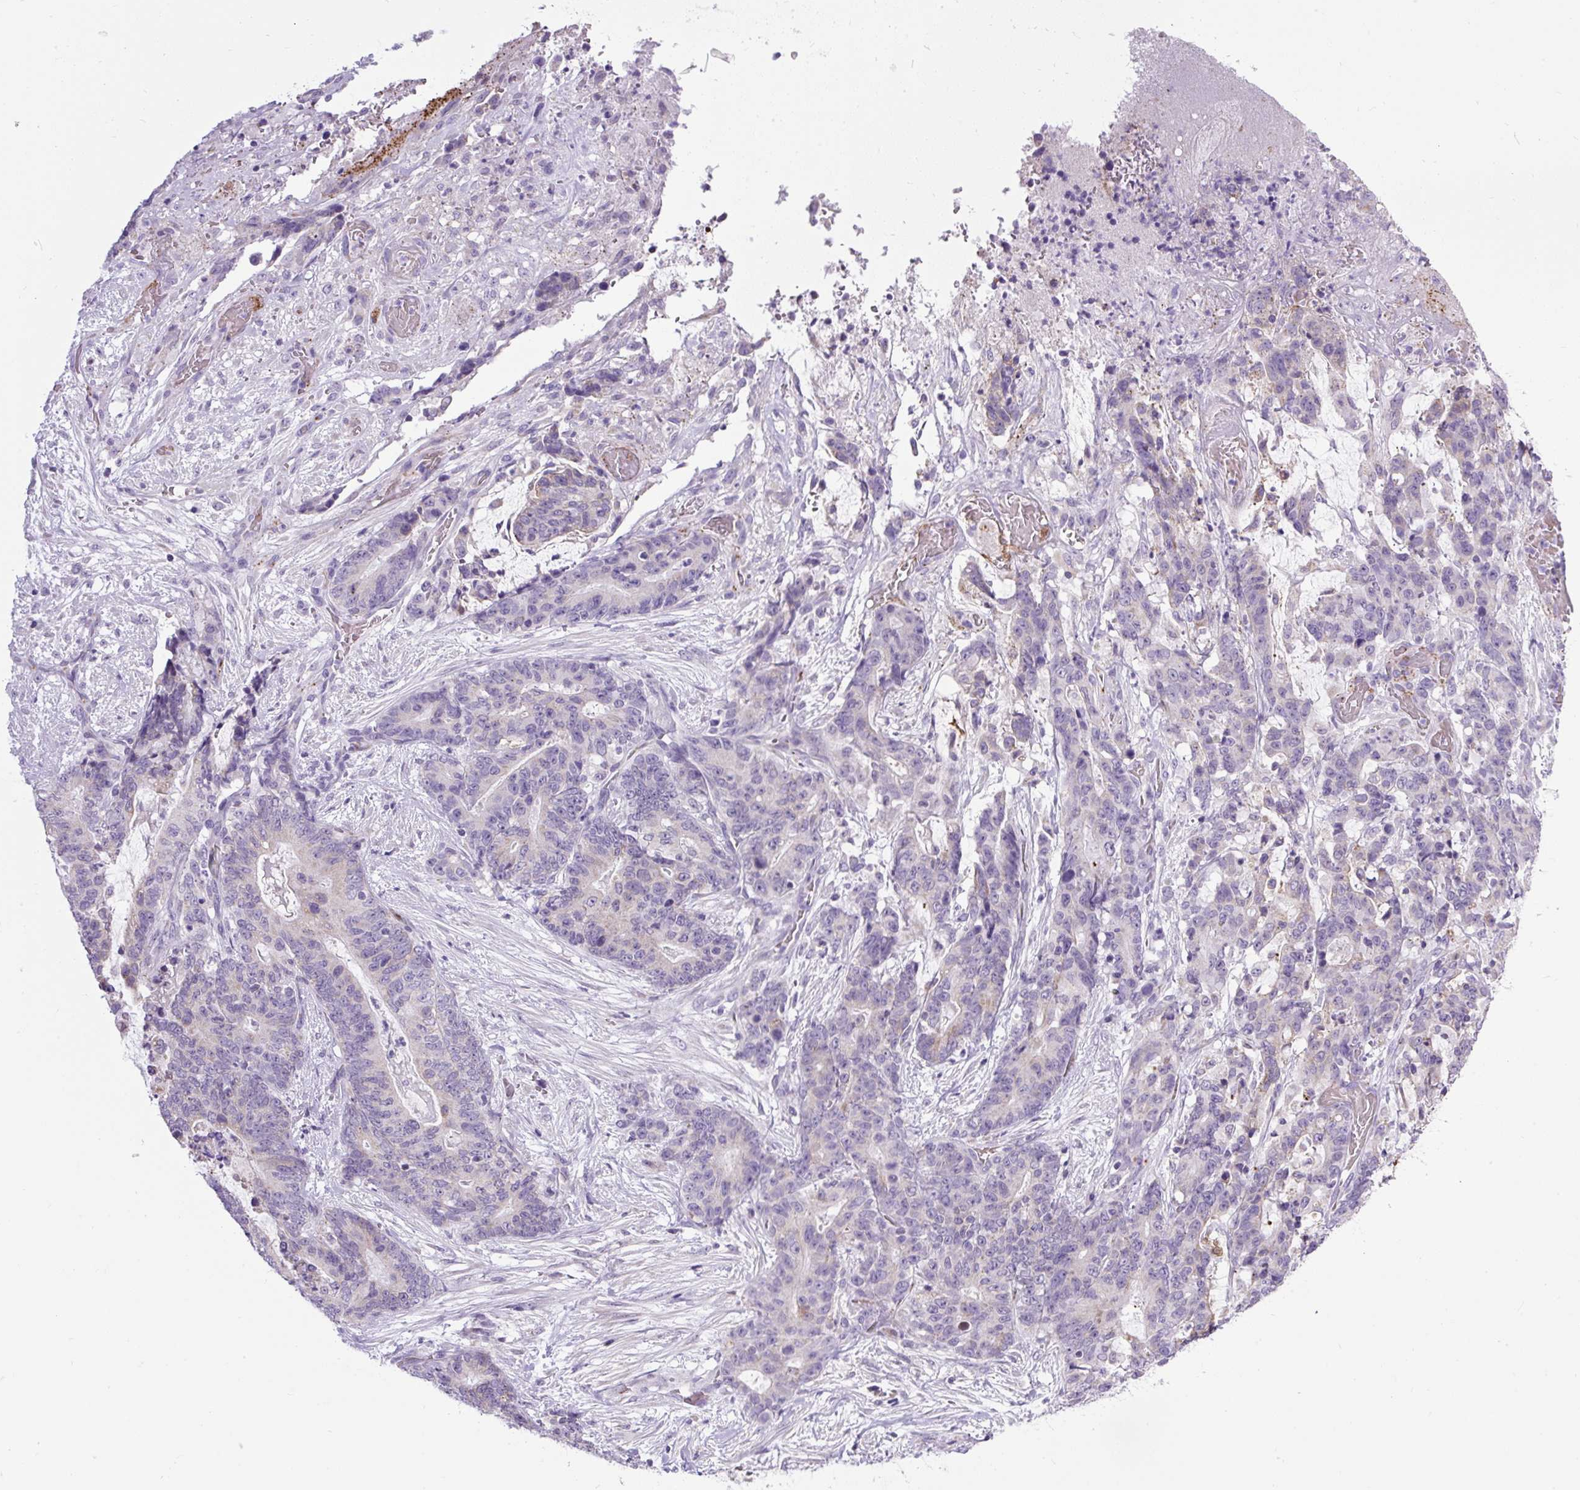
{"staining": {"intensity": "negative", "quantity": "none", "location": "none"}, "tissue": "stomach cancer", "cell_type": "Tumor cells", "image_type": "cancer", "snomed": [{"axis": "morphology", "description": "Normal tissue, NOS"}, {"axis": "morphology", "description": "Adenocarcinoma, NOS"}, {"axis": "topography", "description": "Stomach"}], "caption": "Human stomach cancer (adenocarcinoma) stained for a protein using immunohistochemistry reveals no positivity in tumor cells.", "gene": "RNASE10", "patient": {"sex": "female", "age": 64}}